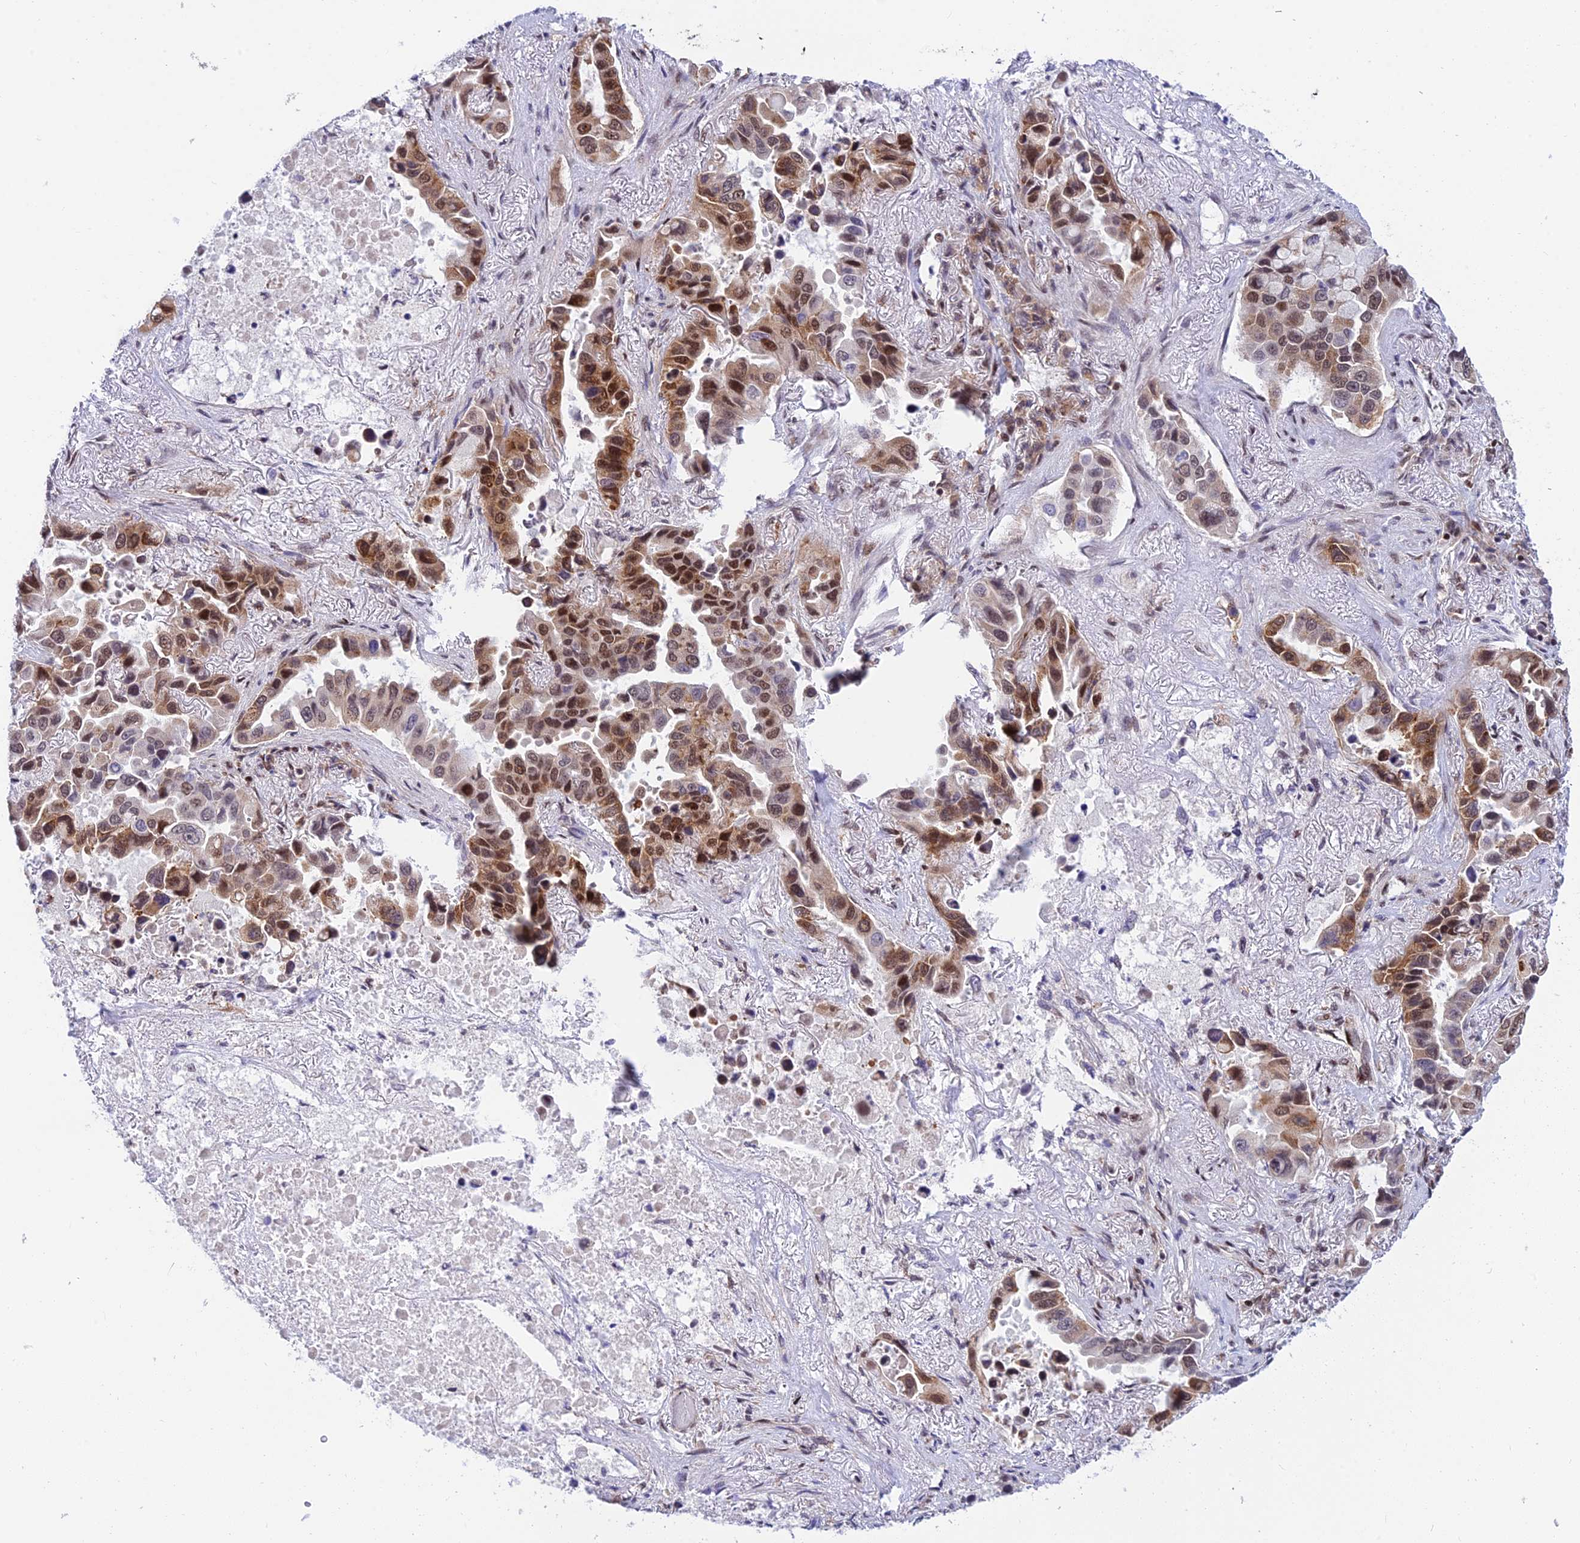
{"staining": {"intensity": "moderate", "quantity": "25%-75%", "location": "cytoplasmic/membranous,nuclear"}, "tissue": "lung cancer", "cell_type": "Tumor cells", "image_type": "cancer", "snomed": [{"axis": "morphology", "description": "Adenocarcinoma, NOS"}, {"axis": "topography", "description": "Lung"}], "caption": "Immunohistochemistry (IHC) (DAB) staining of lung adenocarcinoma displays moderate cytoplasmic/membranous and nuclear protein positivity in about 25%-75% of tumor cells.", "gene": "USP22", "patient": {"sex": "male", "age": 64}}